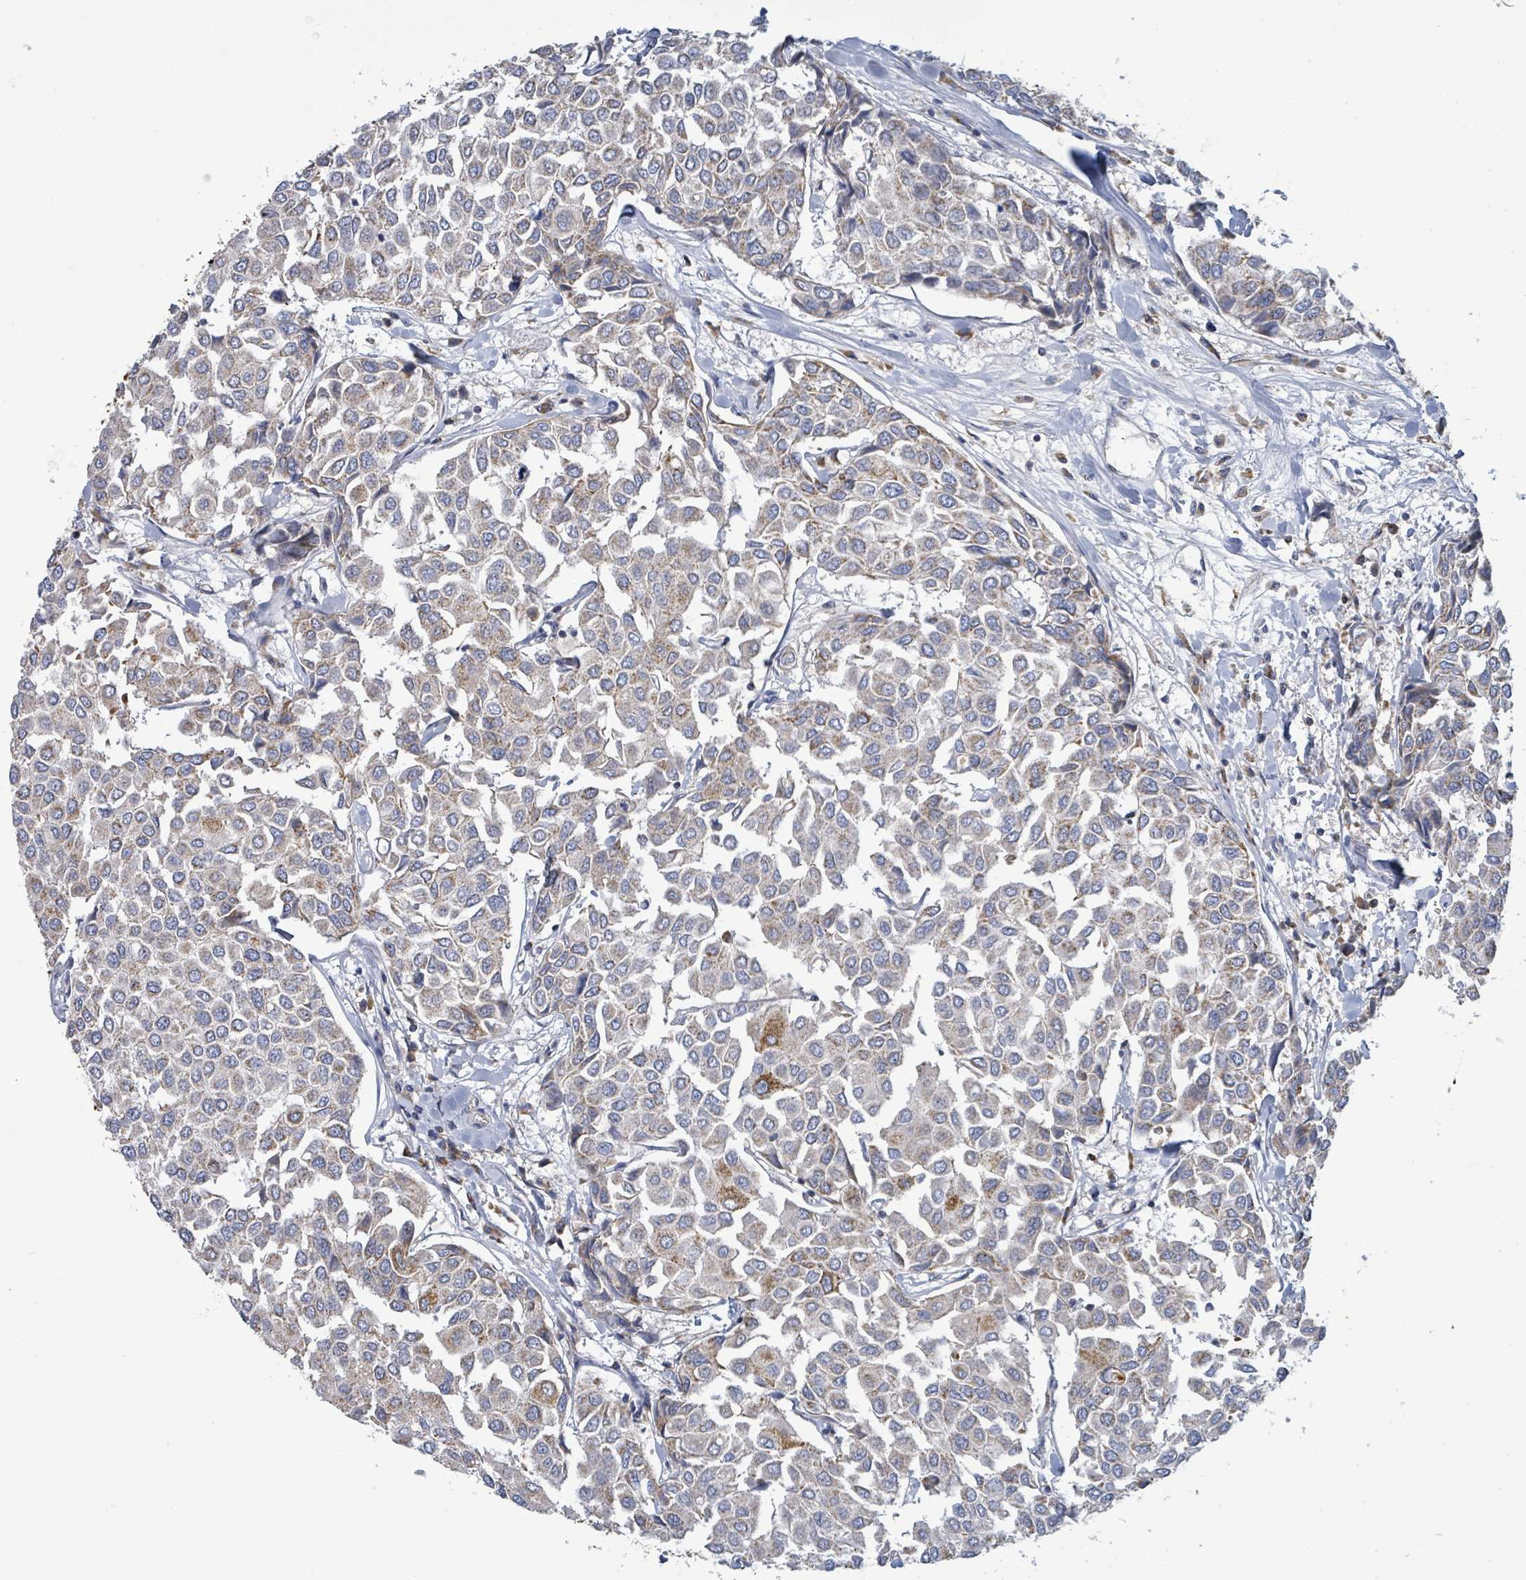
{"staining": {"intensity": "moderate", "quantity": "<25%", "location": "cytoplasmic/membranous"}, "tissue": "breast cancer", "cell_type": "Tumor cells", "image_type": "cancer", "snomed": [{"axis": "morphology", "description": "Duct carcinoma"}, {"axis": "topography", "description": "Breast"}], "caption": "Breast cancer stained with DAB immunohistochemistry (IHC) demonstrates low levels of moderate cytoplasmic/membranous staining in about <25% of tumor cells.", "gene": "SUCLG2", "patient": {"sex": "female", "age": 55}}